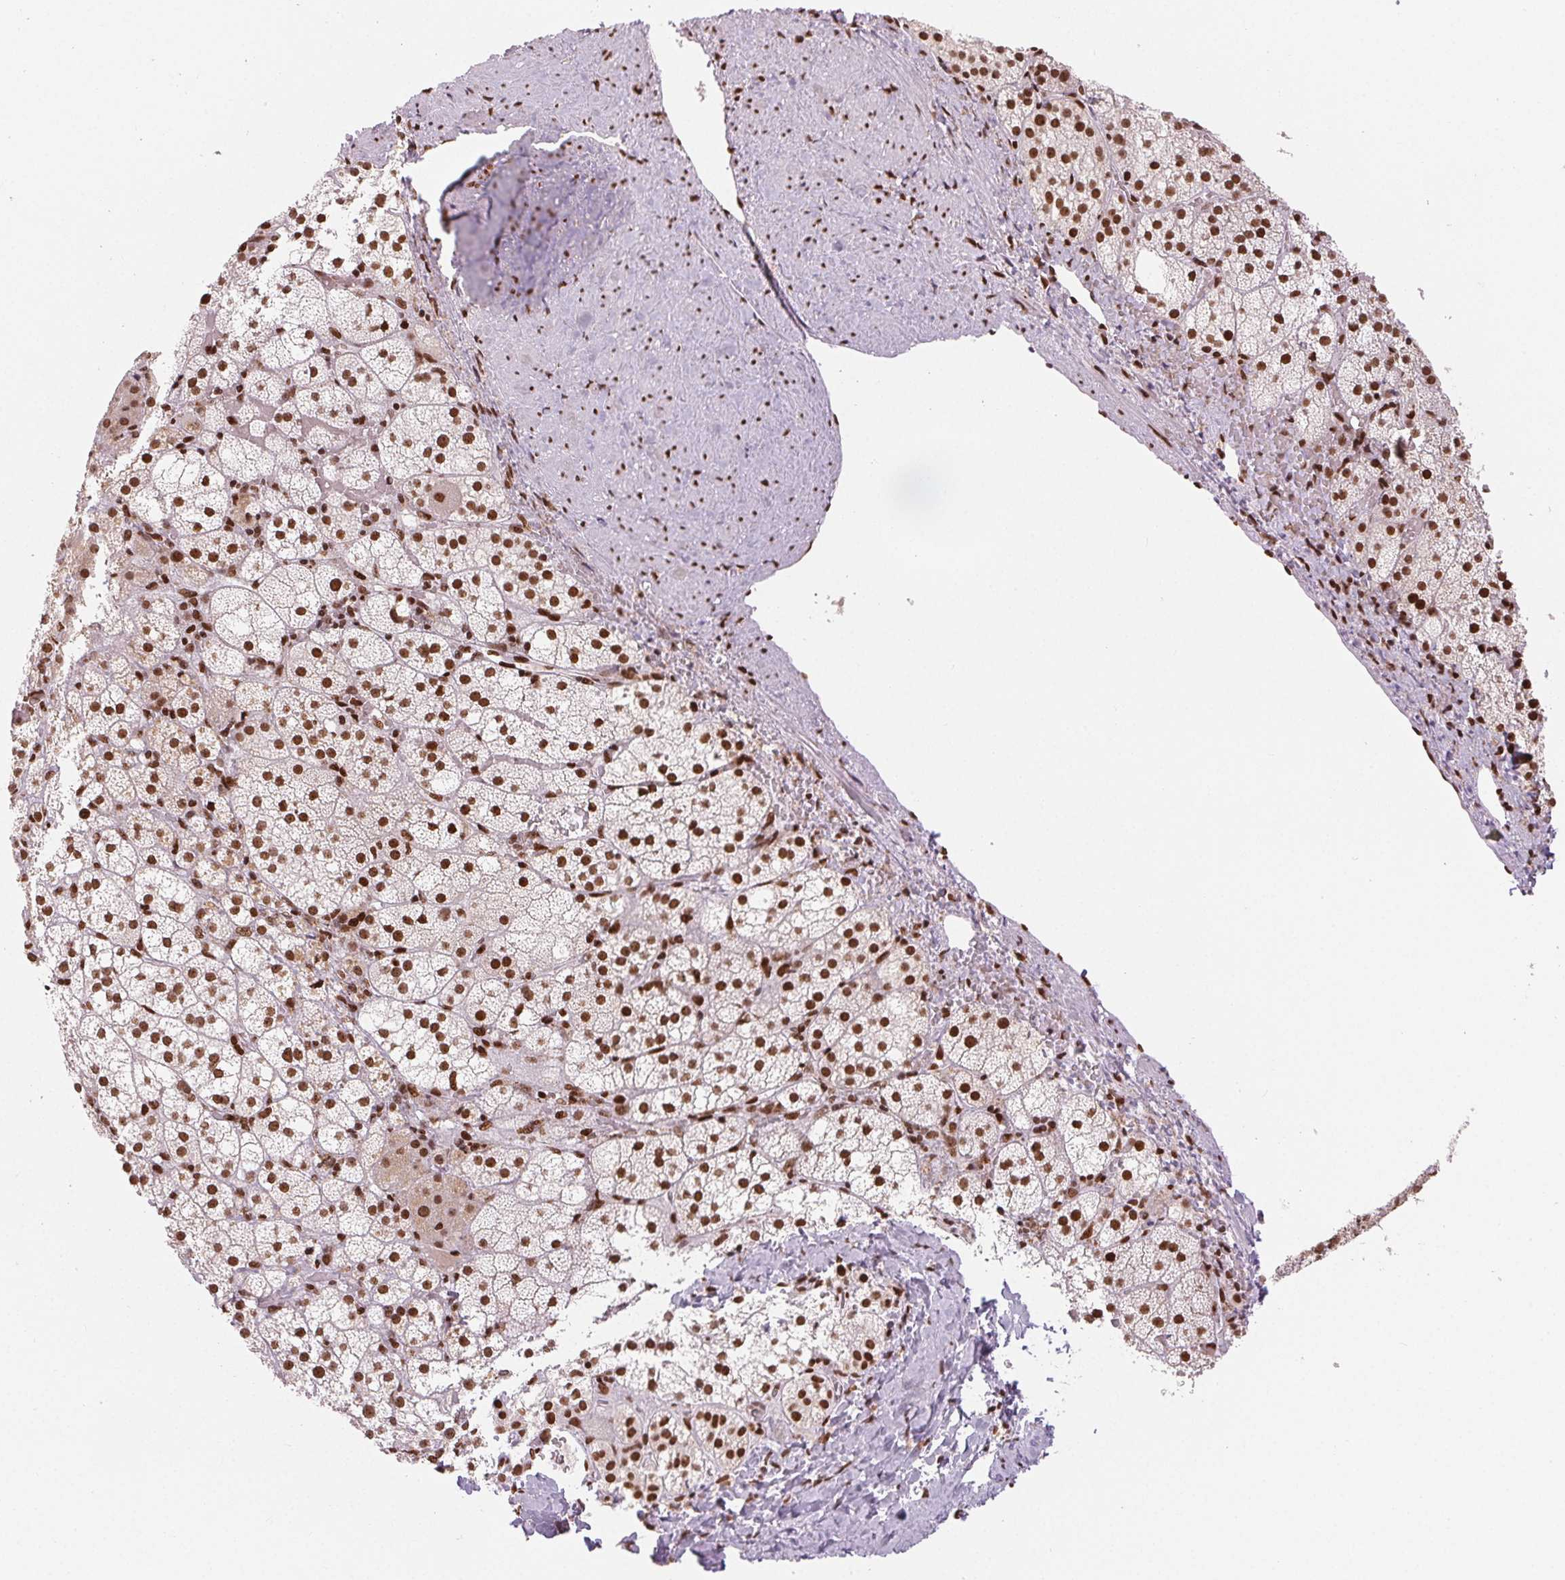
{"staining": {"intensity": "strong", "quantity": ">75%", "location": "nuclear"}, "tissue": "adrenal gland", "cell_type": "Glandular cells", "image_type": "normal", "snomed": [{"axis": "morphology", "description": "Normal tissue, NOS"}, {"axis": "topography", "description": "Adrenal gland"}], "caption": "Protein staining of normal adrenal gland reveals strong nuclear expression in approximately >75% of glandular cells.", "gene": "ZNF80", "patient": {"sex": "male", "age": 53}}